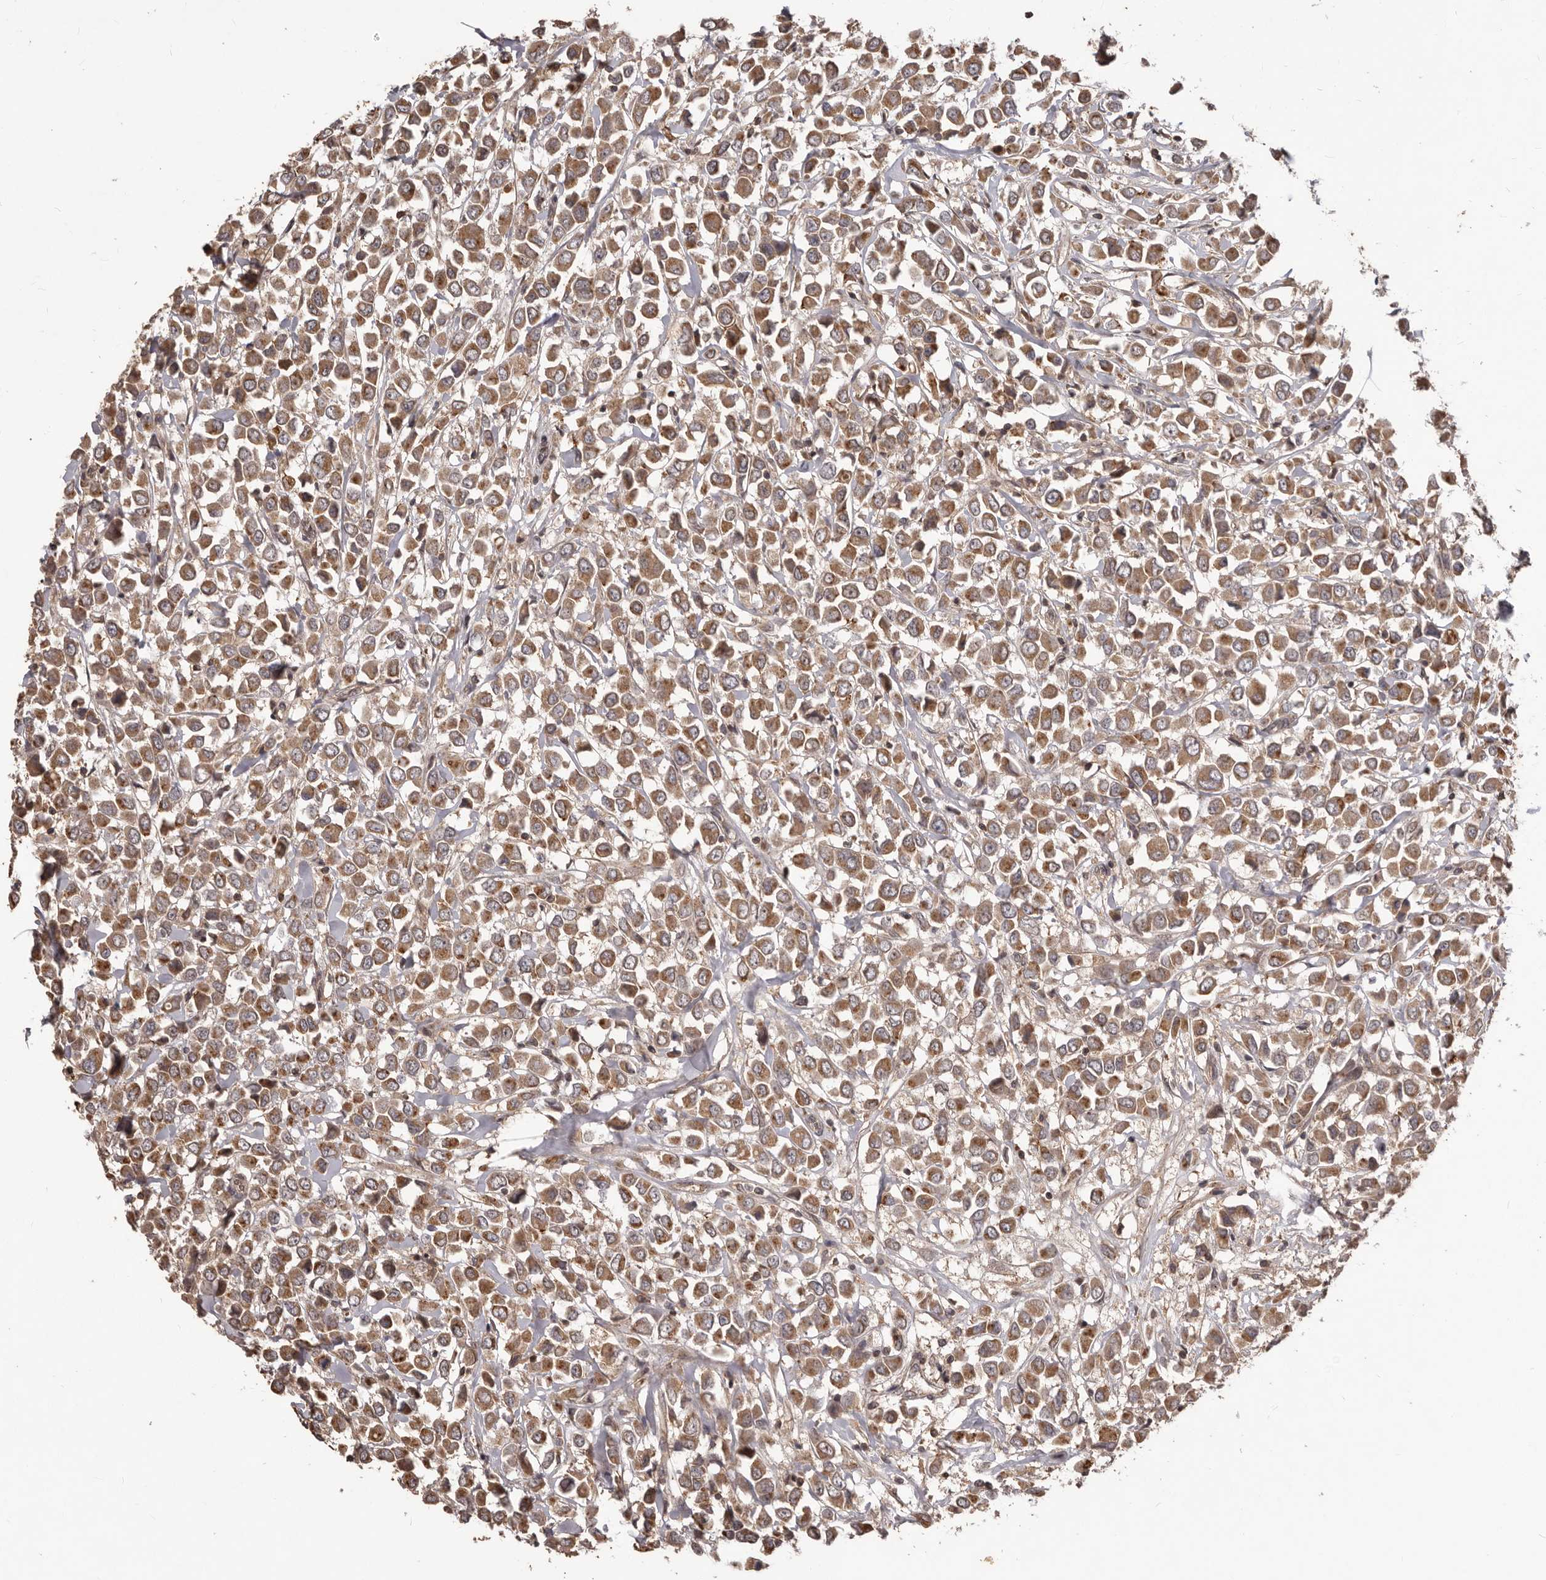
{"staining": {"intensity": "moderate", "quantity": ">75%", "location": "cytoplasmic/membranous"}, "tissue": "breast cancer", "cell_type": "Tumor cells", "image_type": "cancer", "snomed": [{"axis": "morphology", "description": "Duct carcinoma"}, {"axis": "topography", "description": "Breast"}], "caption": "Moderate cytoplasmic/membranous positivity for a protein is present in about >75% of tumor cells of infiltrating ductal carcinoma (breast) using IHC.", "gene": "MTO1", "patient": {"sex": "female", "age": 61}}